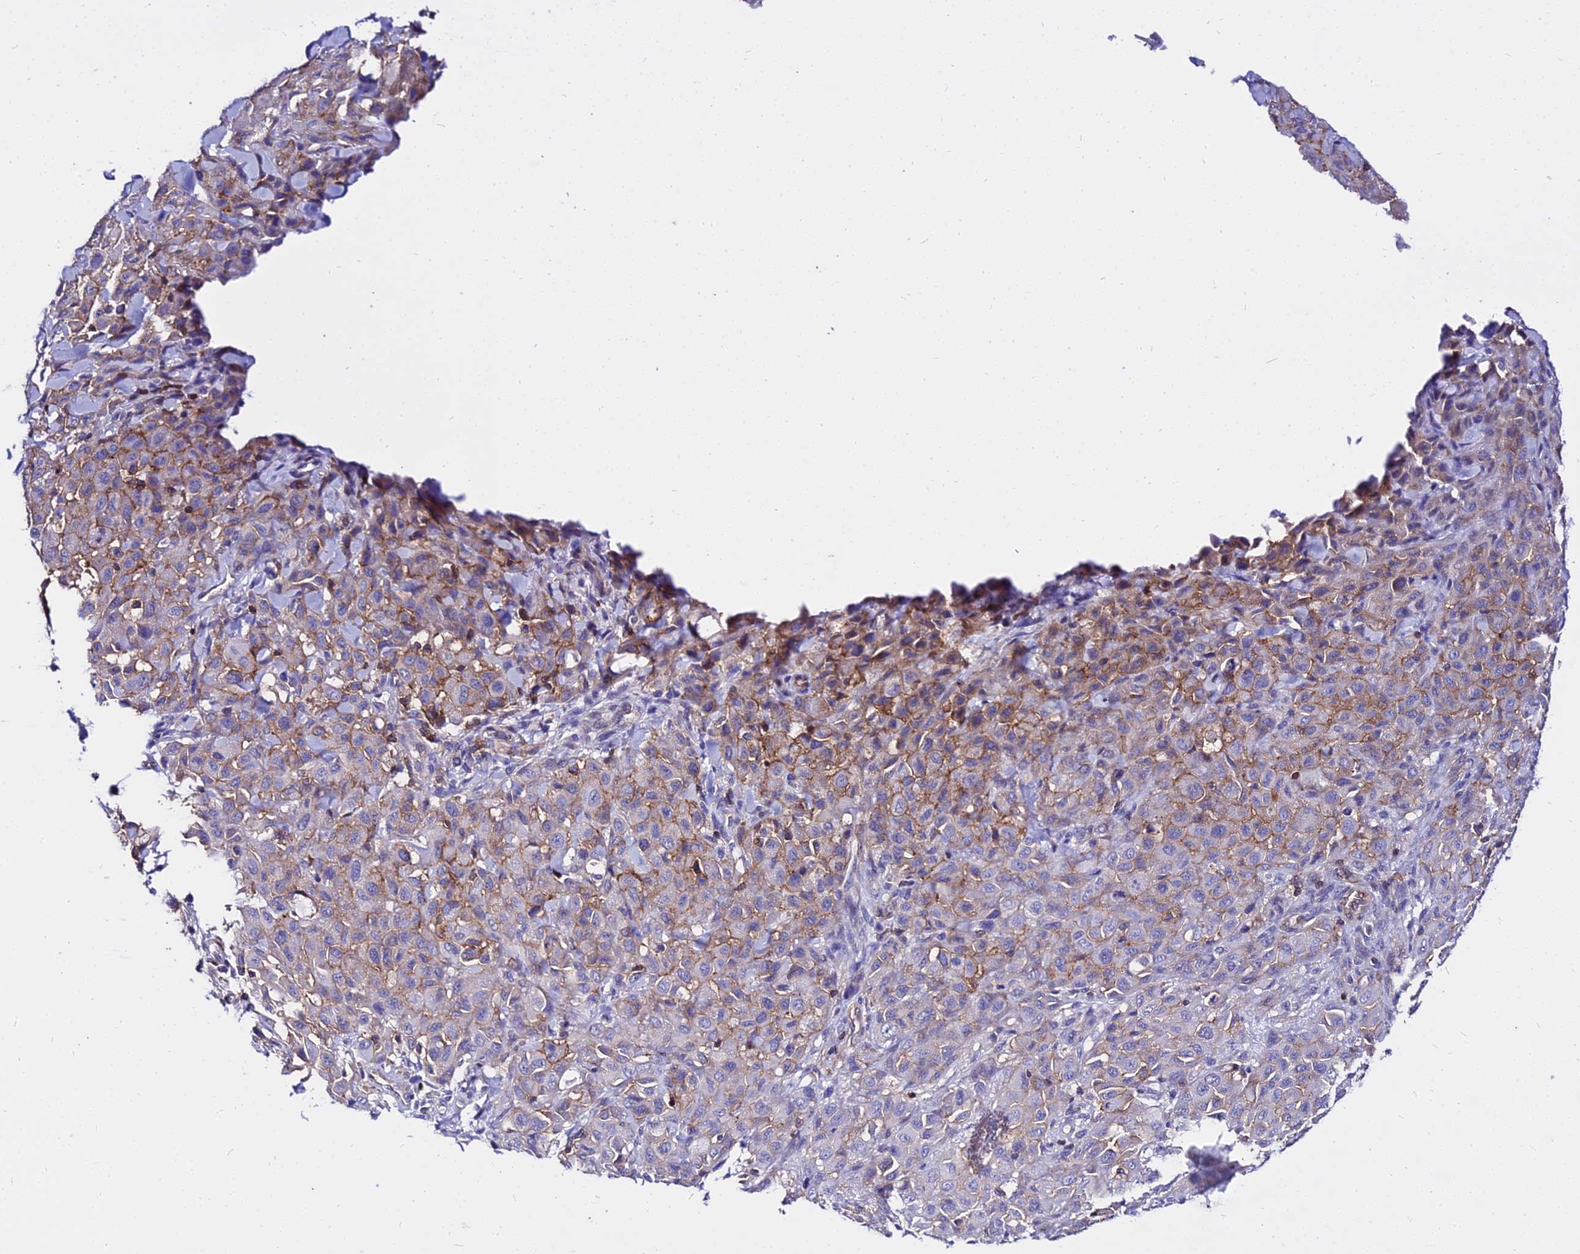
{"staining": {"intensity": "moderate", "quantity": "<25%", "location": "cytoplasmic/membranous"}, "tissue": "melanoma", "cell_type": "Tumor cells", "image_type": "cancer", "snomed": [{"axis": "morphology", "description": "Malignant melanoma, Metastatic site"}, {"axis": "topography", "description": "Skin"}], "caption": "Brown immunohistochemical staining in human melanoma displays moderate cytoplasmic/membranous expression in about <25% of tumor cells.", "gene": "CSRP1", "patient": {"sex": "female", "age": 81}}